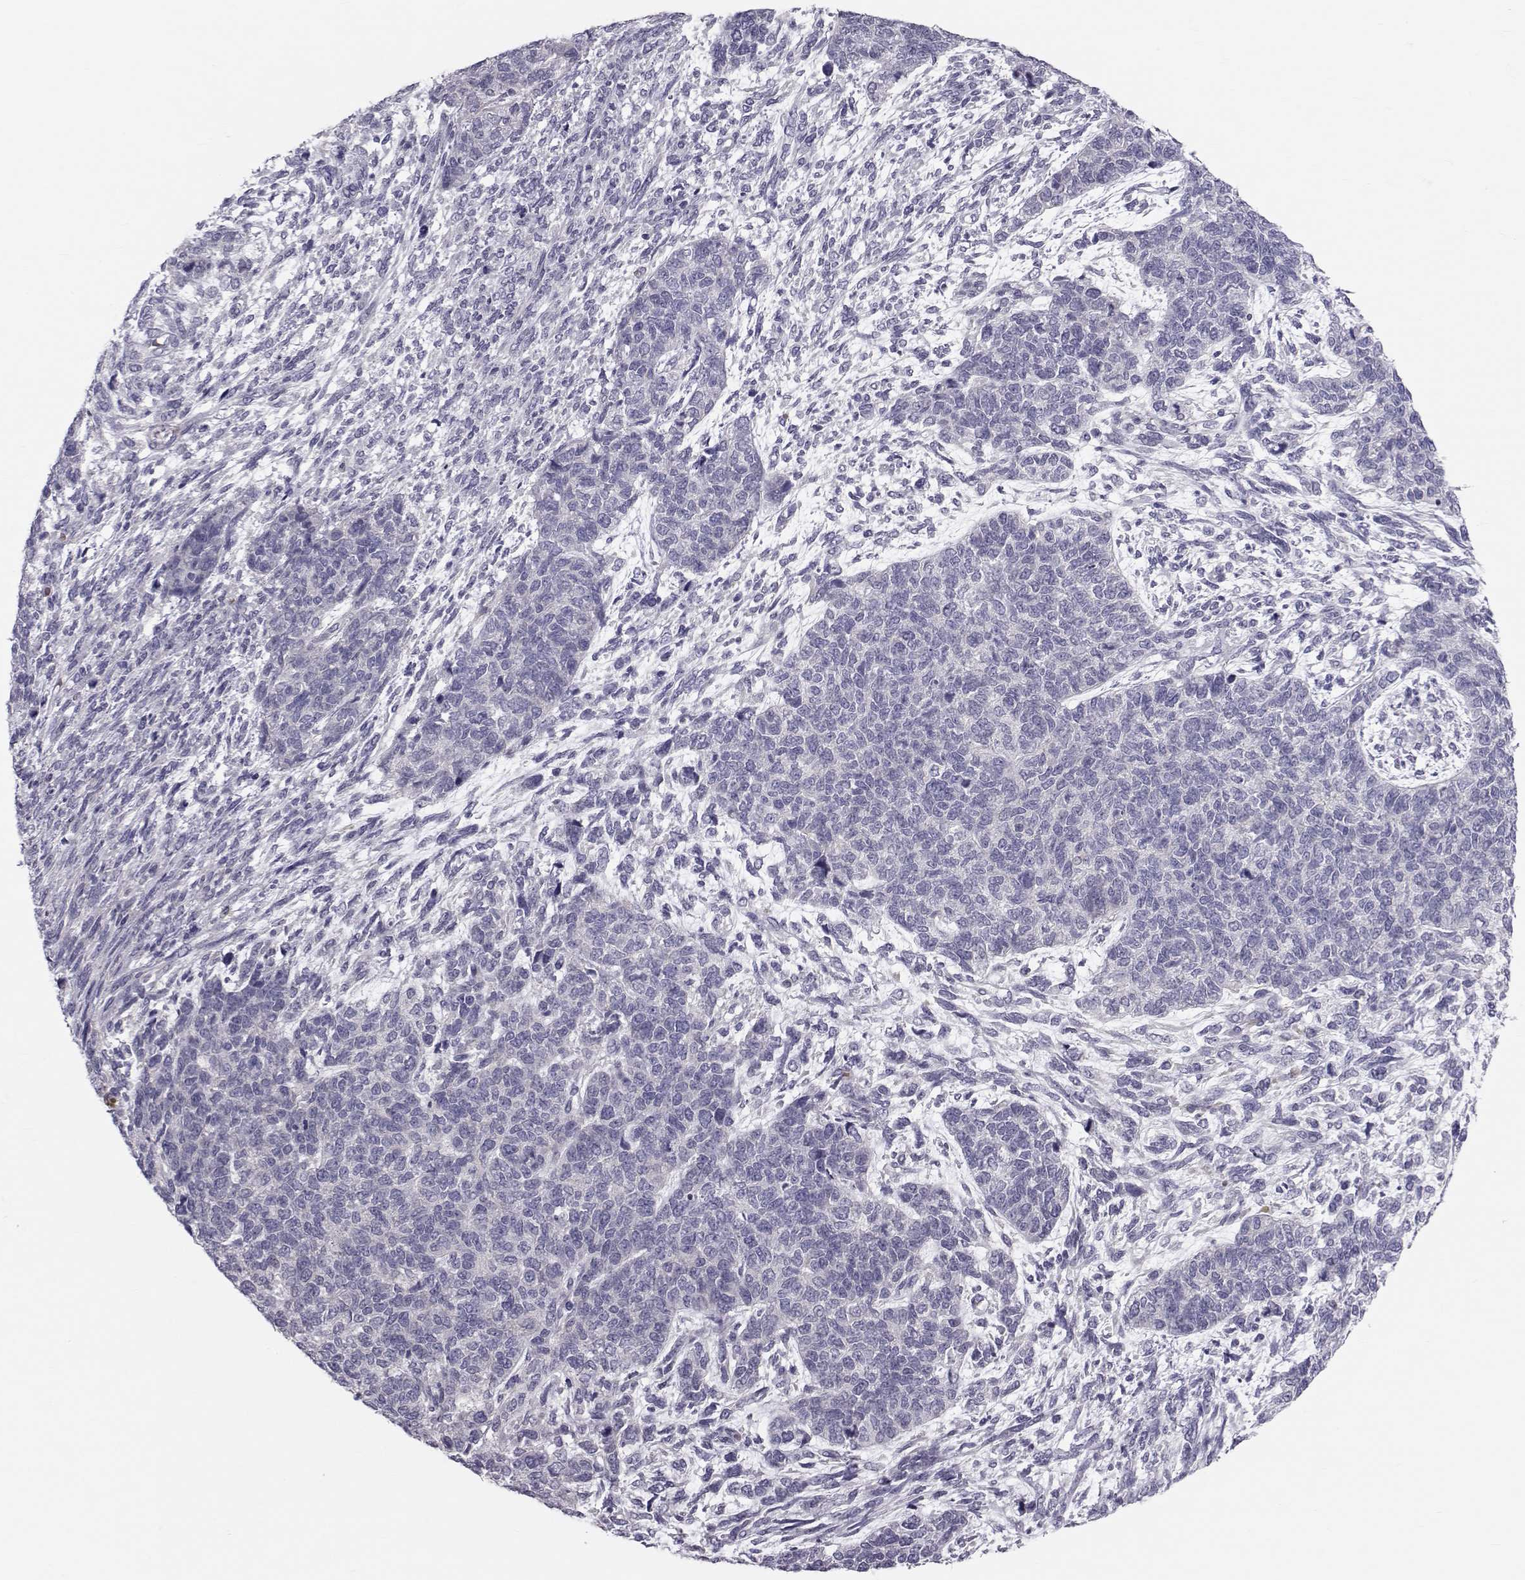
{"staining": {"intensity": "negative", "quantity": "none", "location": "none"}, "tissue": "cervical cancer", "cell_type": "Tumor cells", "image_type": "cancer", "snomed": [{"axis": "morphology", "description": "Squamous cell carcinoma, NOS"}, {"axis": "topography", "description": "Cervix"}], "caption": "An immunohistochemistry micrograph of cervical cancer (squamous cell carcinoma) is shown. There is no staining in tumor cells of cervical cancer (squamous cell carcinoma).", "gene": "GARIN3", "patient": {"sex": "female", "age": 63}}